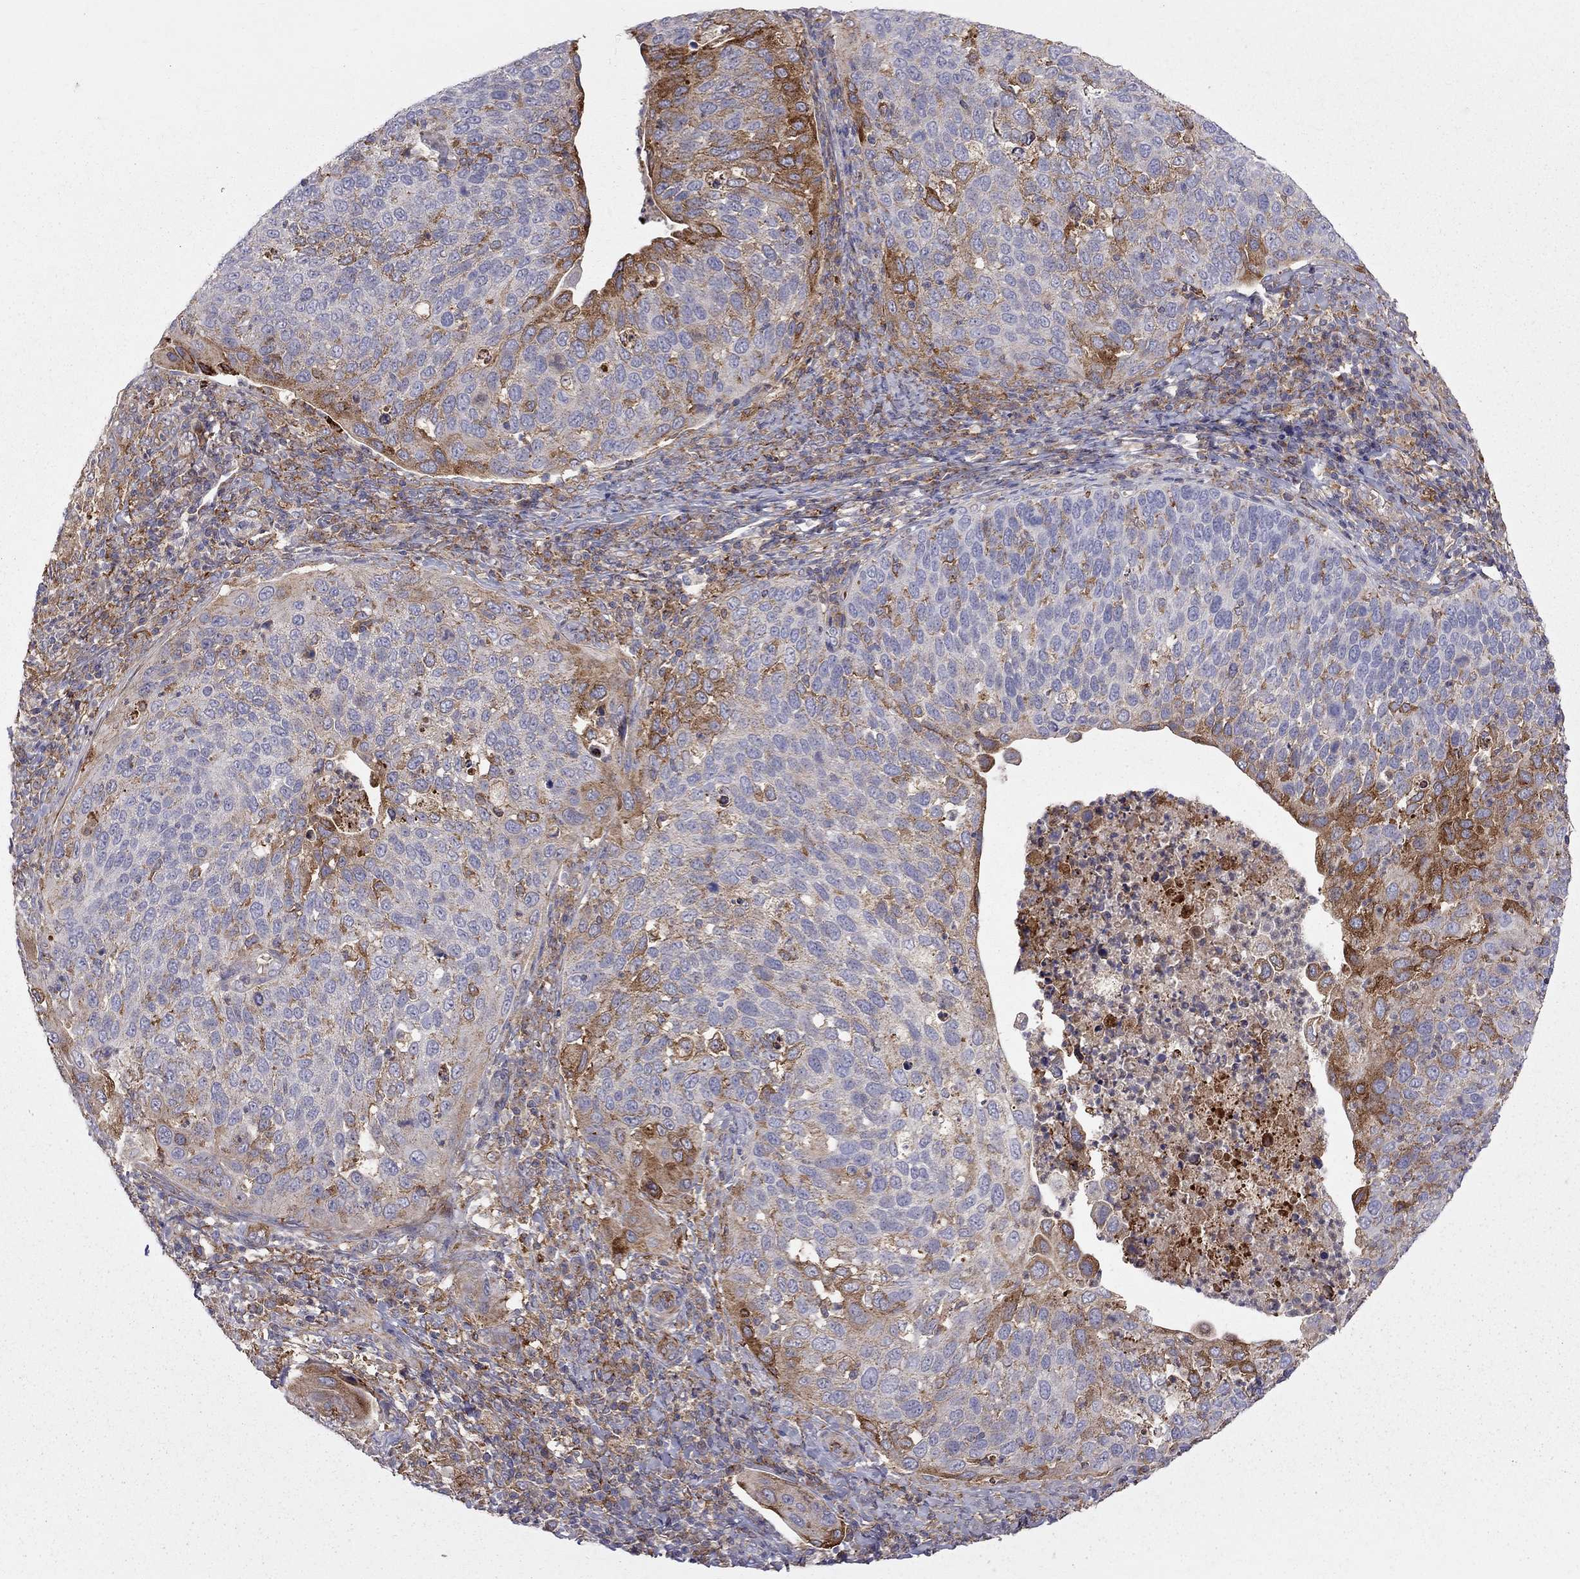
{"staining": {"intensity": "strong", "quantity": "<25%", "location": "cytoplasmic/membranous"}, "tissue": "cervical cancer", "cell_type": "Tumor cells", "image_type": "cancer", "snomed": [{"axis": "morphology", "description": "Squamous cell carcinoma, NOS"}, {"axis": "topography", "description": "Cervix"}], "caption": "Strong cytoplasmic/membranous expression is present in about <25% of tumor cells in cervical squamous cell carcinoma.", "gene": "EIF4E3", "patient": {"sex": "female", "age": 54}}